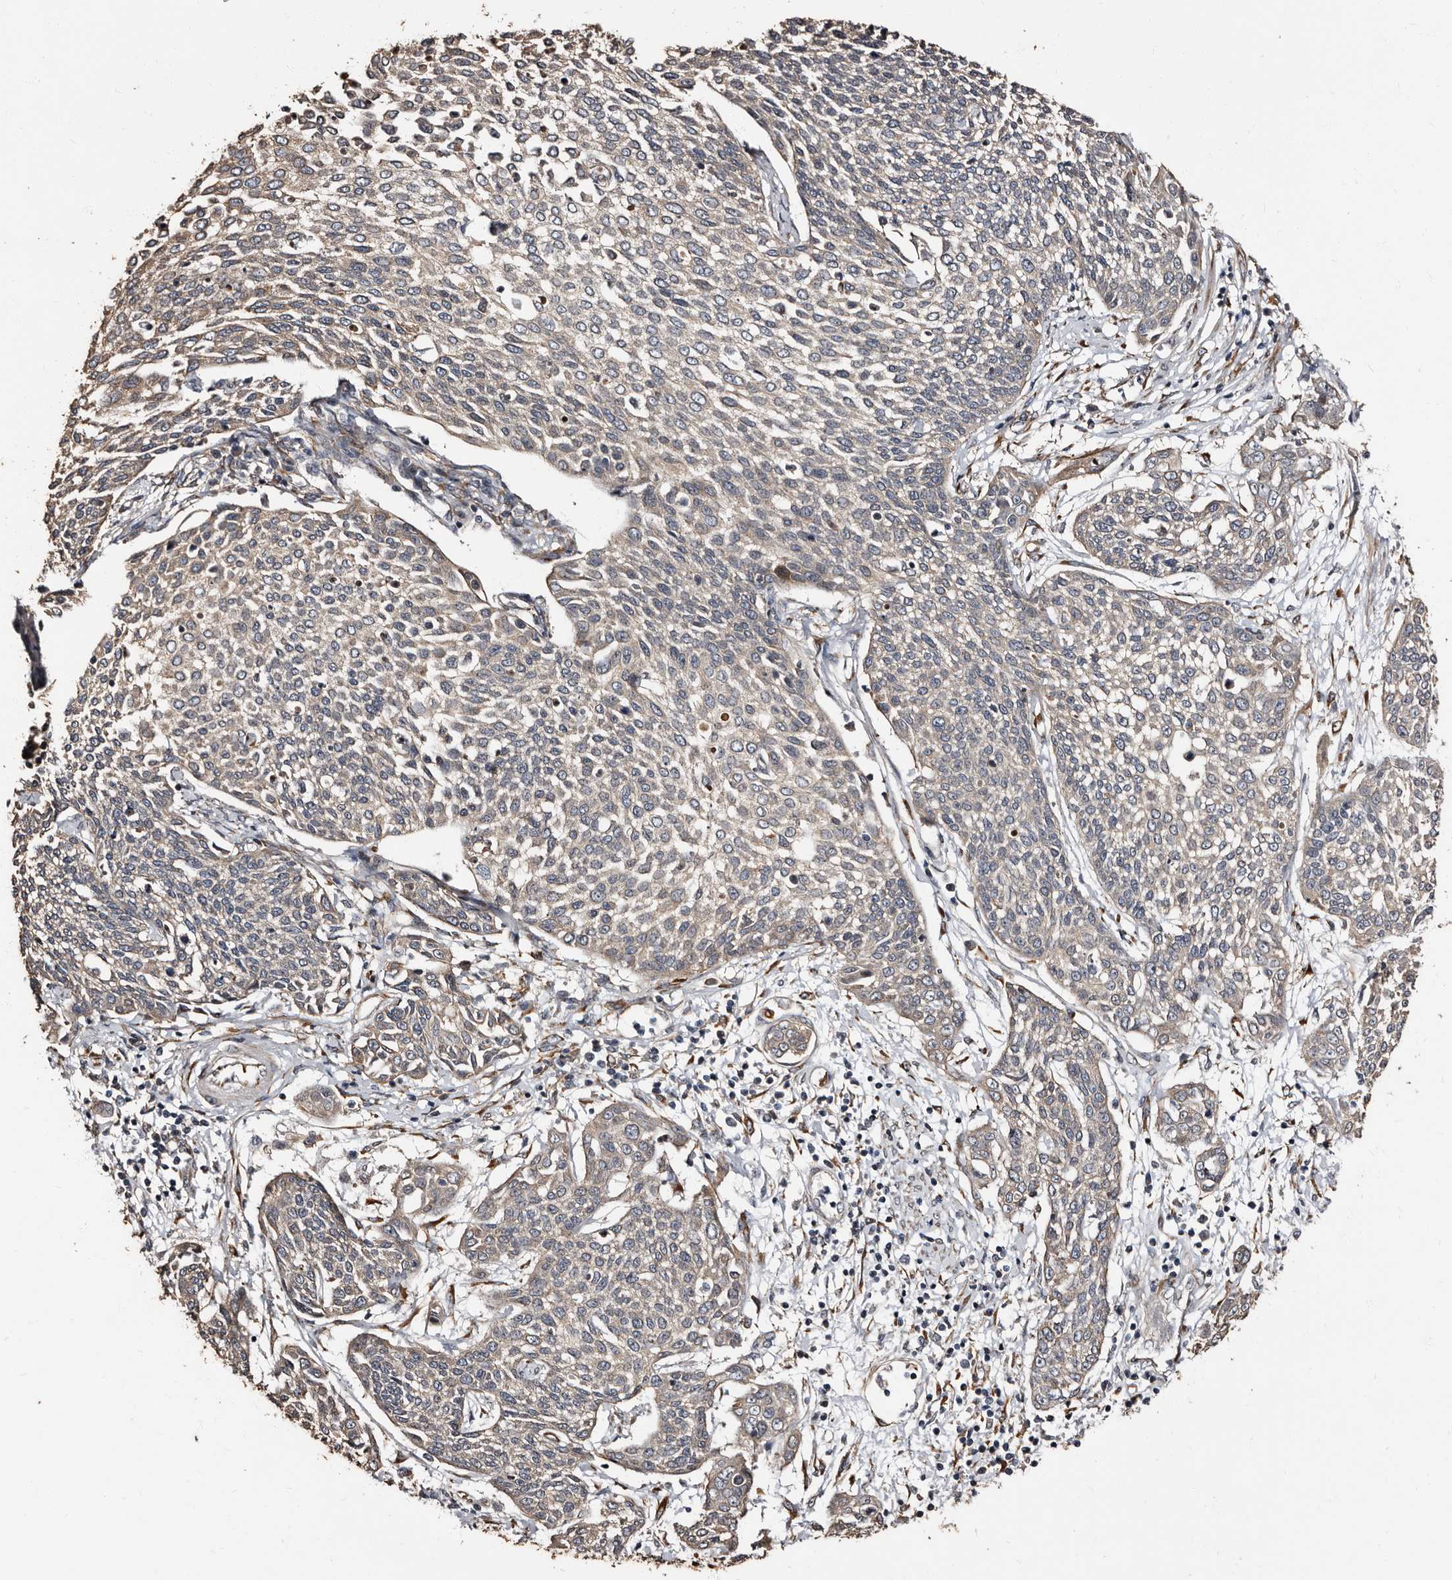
{"staining": {"intensity": "weak", "quantity": "25%-75%", "location": "cytoplasmic/membranous"}, "tissue": "cervical cancer", "cell_type": "Tumor cells", "image_type": "cancer", "snomed": [{"axis": "morphology", "description": "Squamous cell carcinoma, NOS"}, {"axis": "topography", "description": "Cervix"}], "caption": "This micrograph exhibits IHC staining of squamous cell carcinoma (cervical), with low weak cytoplasmic/membranous expression in approximately 25%-75% of tumor cells.", "gene": "TBC1D22B", "patient": {"sex": "female", "age": 34}}